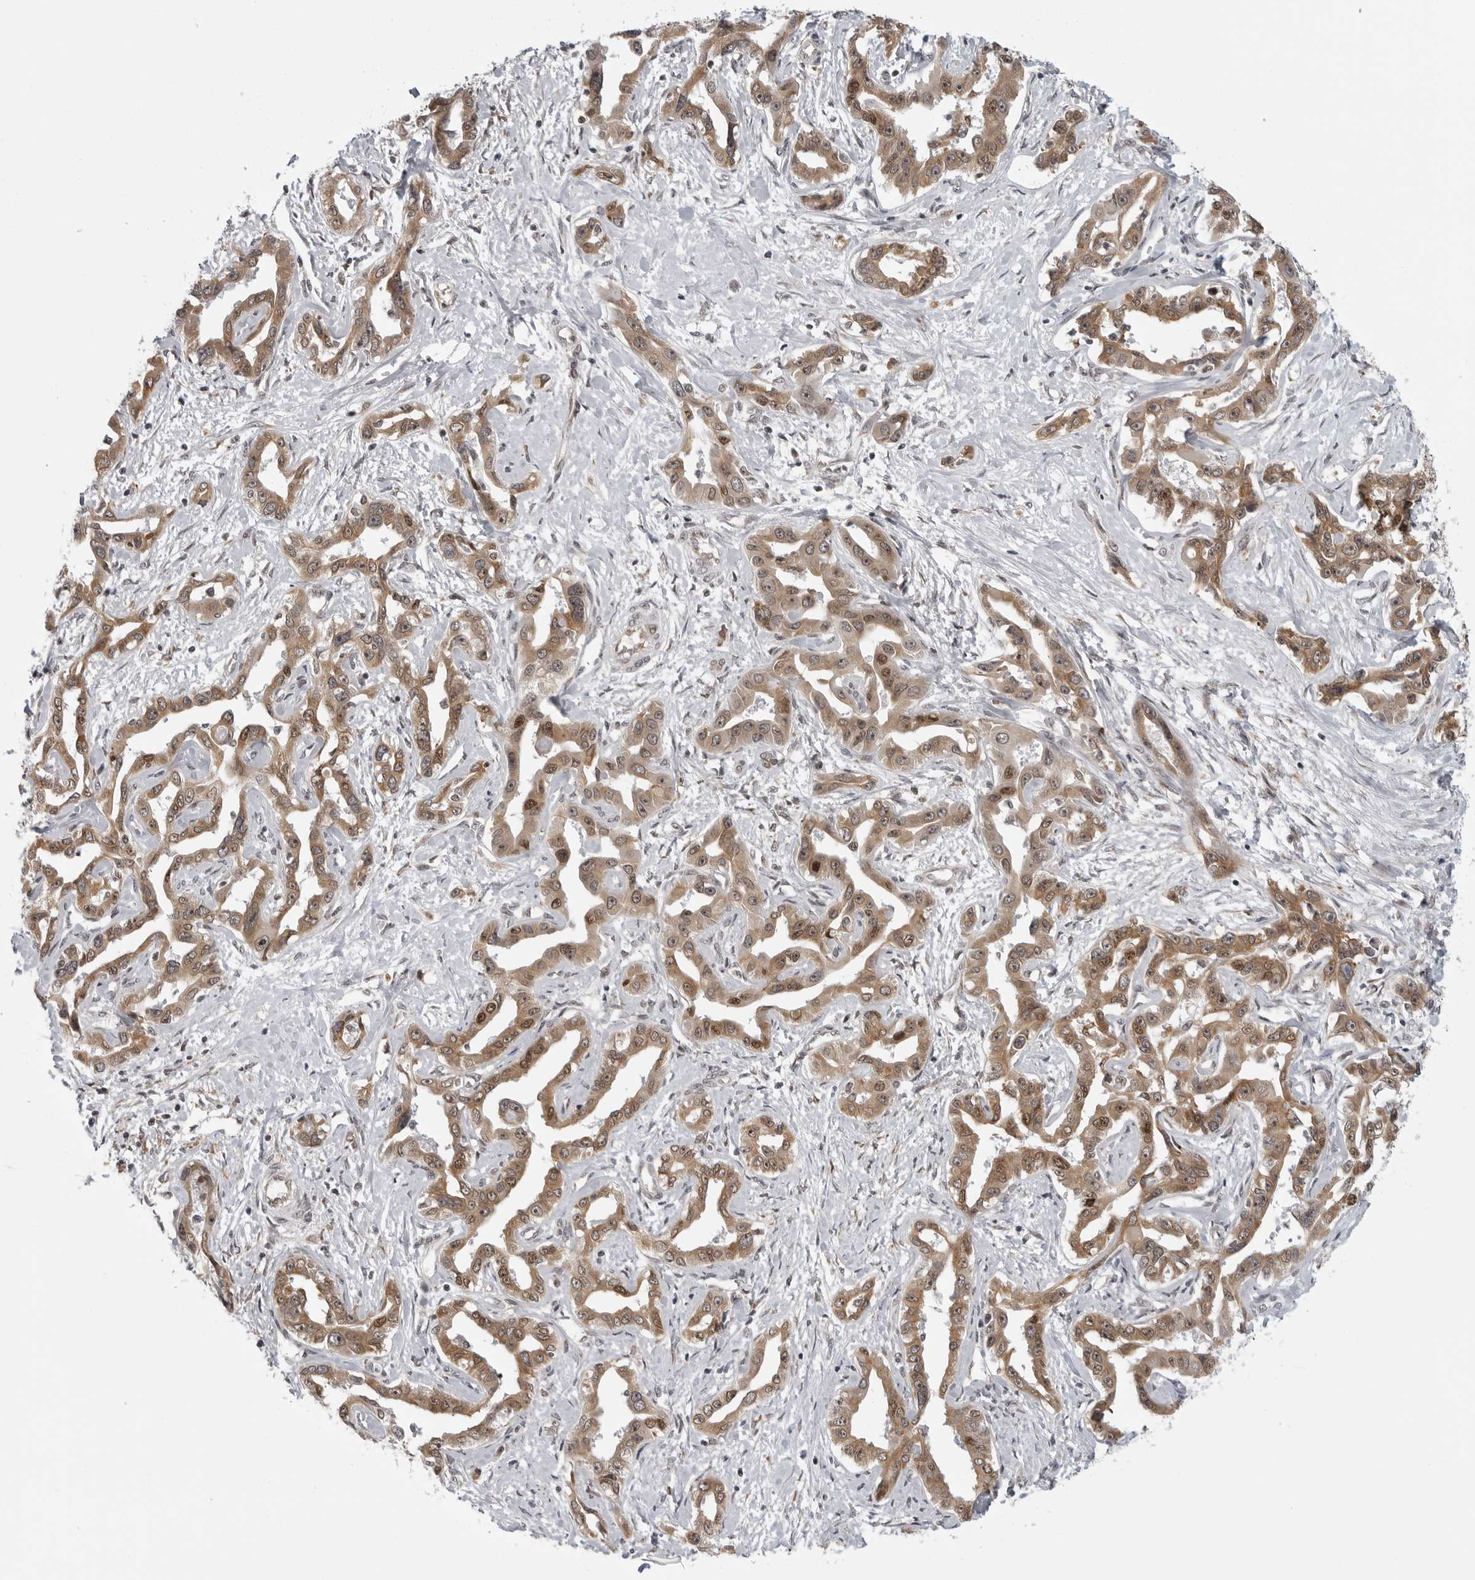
{"staining": {"intensity": "moderate", "quantity": ">75%", "location": "cytoplasmic/membranous,nuclear"}, "tissue": "liver cancer", "cell_type": "Tumor cells", "image_type": "cancer", "snomed": [{"axis": "morphology", "description": "Cholangiocarcinoma"}, {"axis": "topography", "description": "Liver"}], "caption": "A micrograph of cholangiocarcinoma (liver) stained for a protein exhibits moderate cytoplasmic/membranous and nuclear brown staining in tumor cells.", "gene": "PRDM10", "patient": {"sex": "male", "age": 59}}